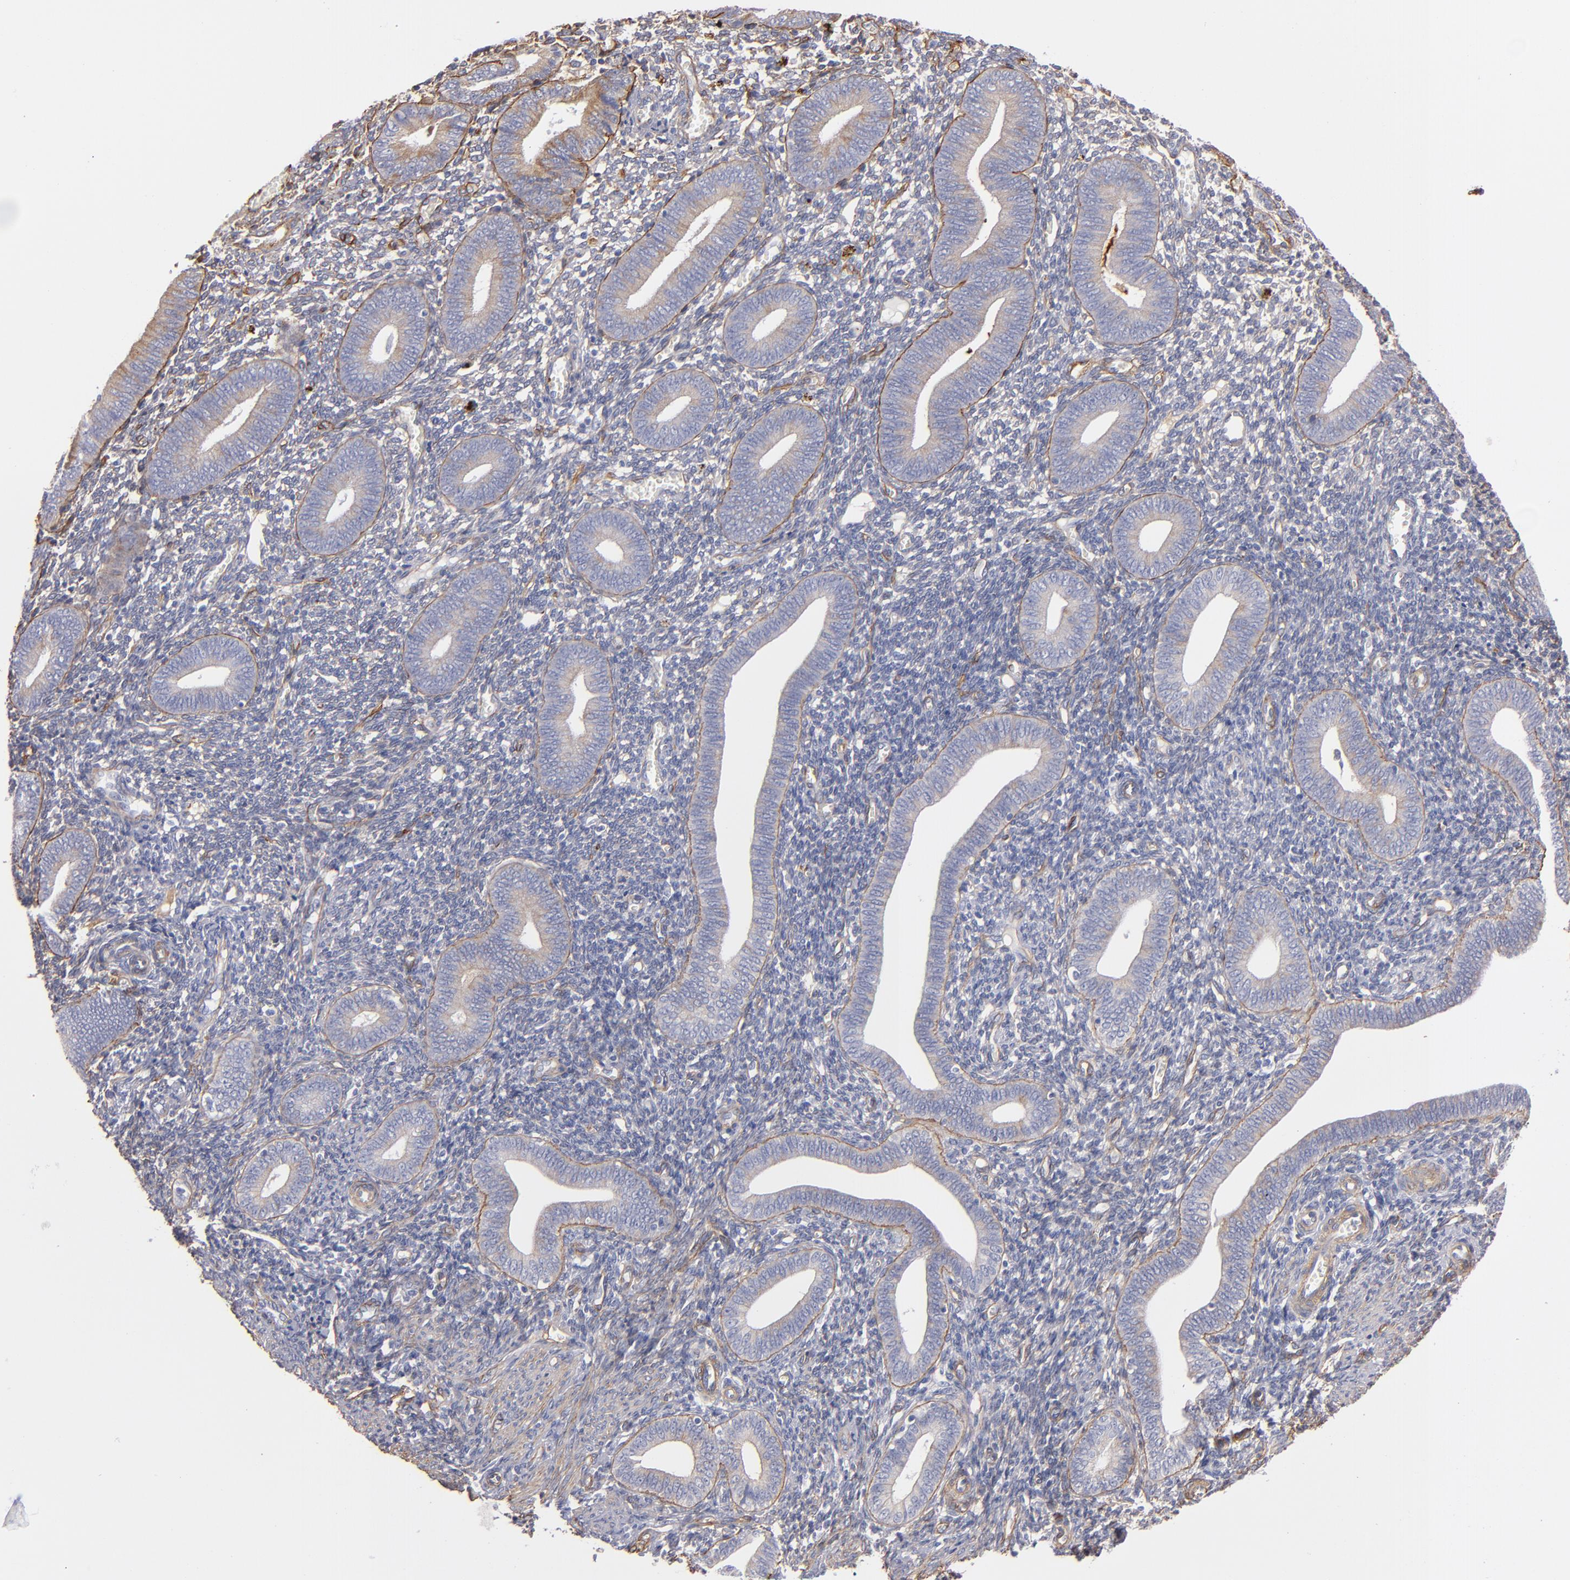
{"staining": {"intensity": "weak", "quantity": "<25%", "location": "cytoplasmic/membranous"}, "tissue": "endometrium", "cell_type": "Cells in endometrial stroma", "image_type": "normal", "snomed": [{"axis": "morphology", "description": "Normal tissue, NOS"}, {"axis": "topography", "description": "Uterus"}, {"axis": "topography", "description": "Endometrium"}], "caption": "The micrograph exhibits no staining of cells in endometrial stroma in unremarkable endometrium. (Immunohistochemistry (ihc), brightfield microscopy, high magnification).", "gene": "LAMC1", "patient": {"sex": "female", "age": 33}}